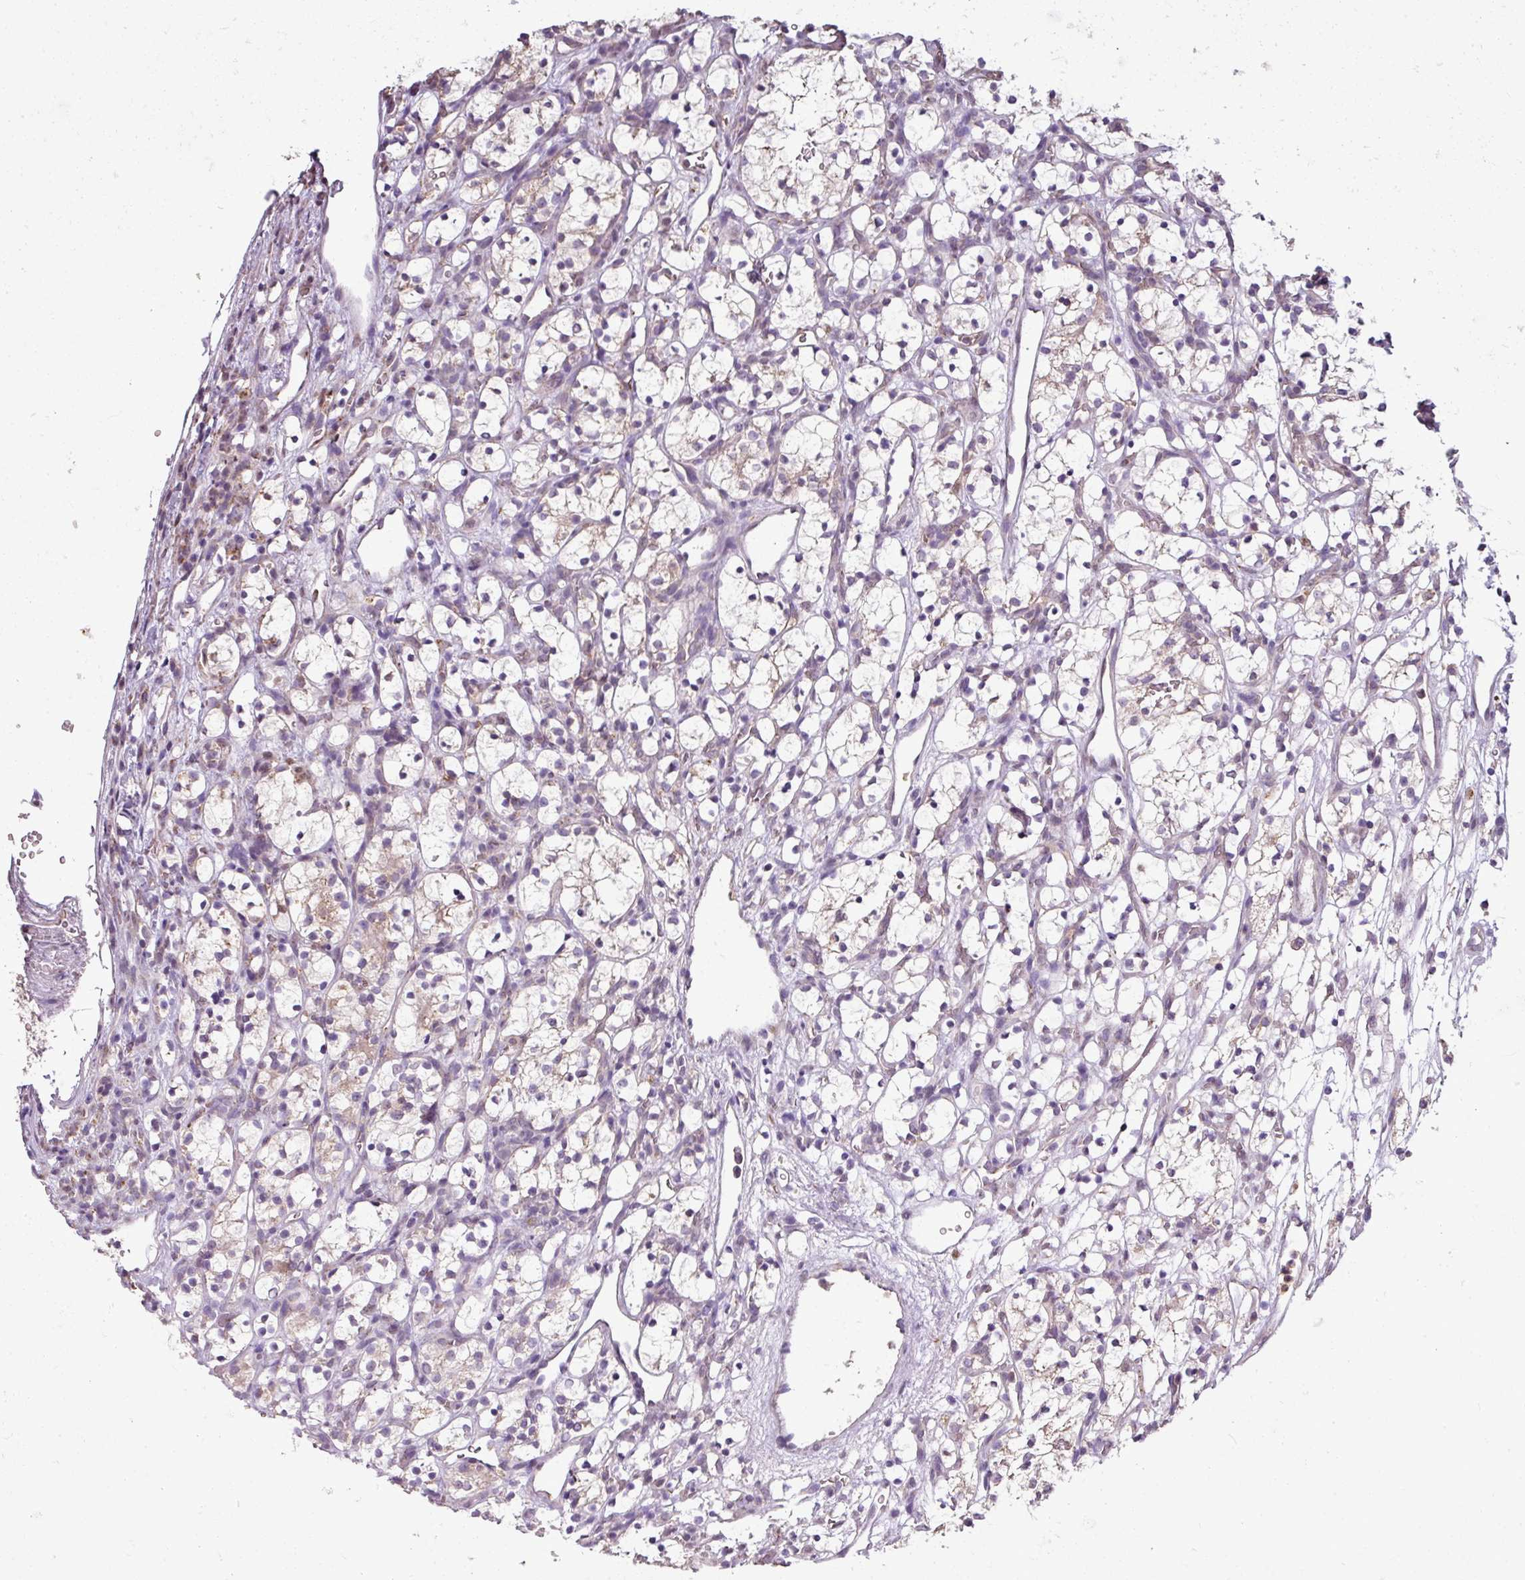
{"staining": {"intensity": "weak", "quantity": "<25%", "location": "cytoplasmic/membranous"}, "tissue": "renal cancer", "cell_type": "Tumor cells", "image_type": "cancer", "snomed": [{"axis": "morphology", "description": "Adenocarcinoma, NOS"}, {"axis": "topography", "description": "Kidney"}], "caption": "There is no significant positivity in tumor cells of adenocarcinoma (renal).", "gene": "JPH2", "patient": {"sex": "female", "age": 69}}